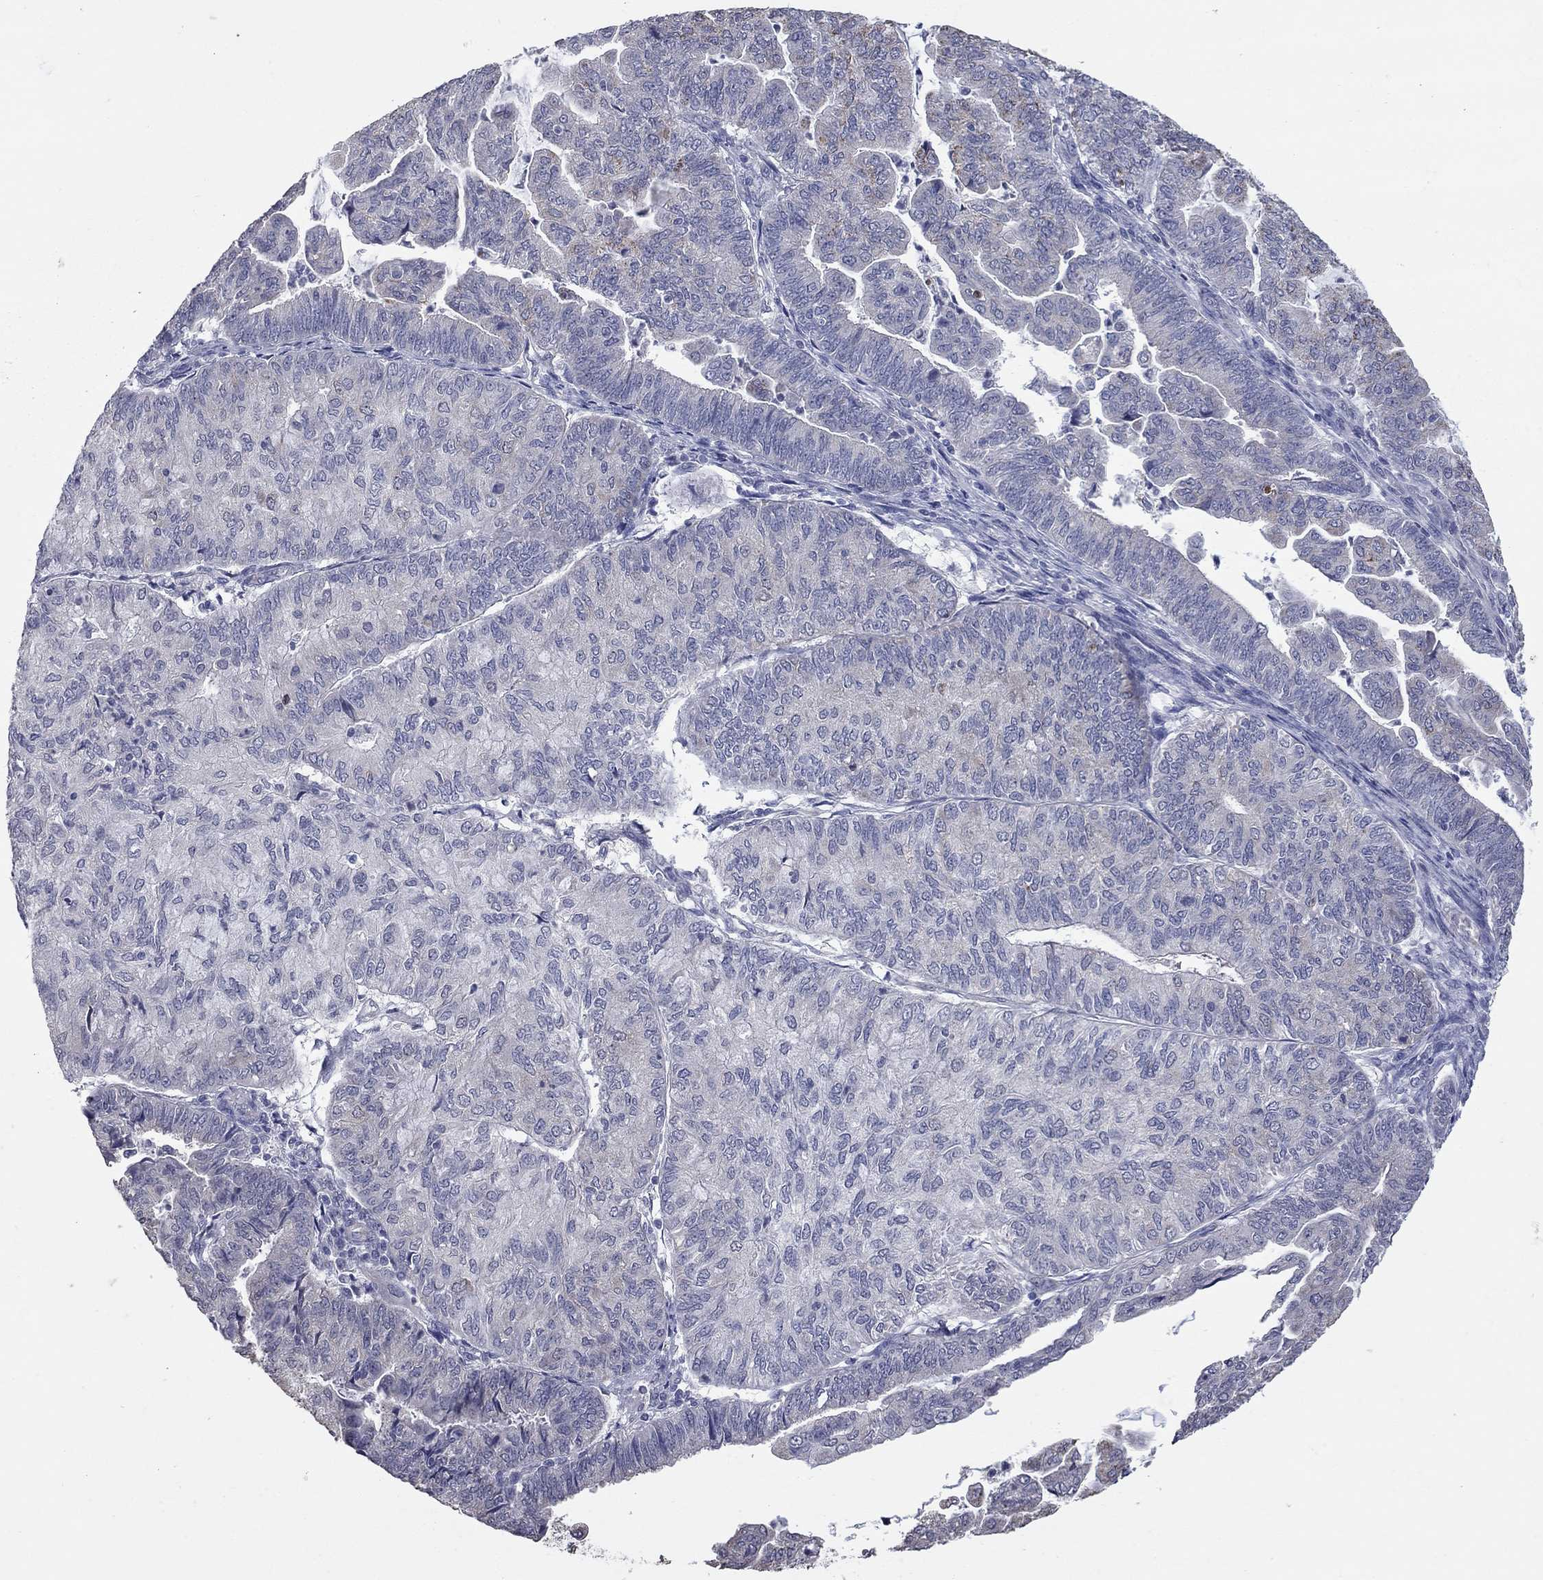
{"staining": {"intensity": "negative", "quantity": "none", "location": "none"}, "tissue": "endometrial cancer", "cell_type": "Tumor cells", "image_type": "cancer", "snomed": [{"axis": "morphology", "description": "Adenocarcinoma, NOS"}, {"axis": "topography", "description": "Endometrium"}], "caption": "Micrograph shows no significant protein staining in tumor cells of endometrial adenocarcinoma.", "gene": "SHOC2", "patient": {"sex": "female", "age": 82}}